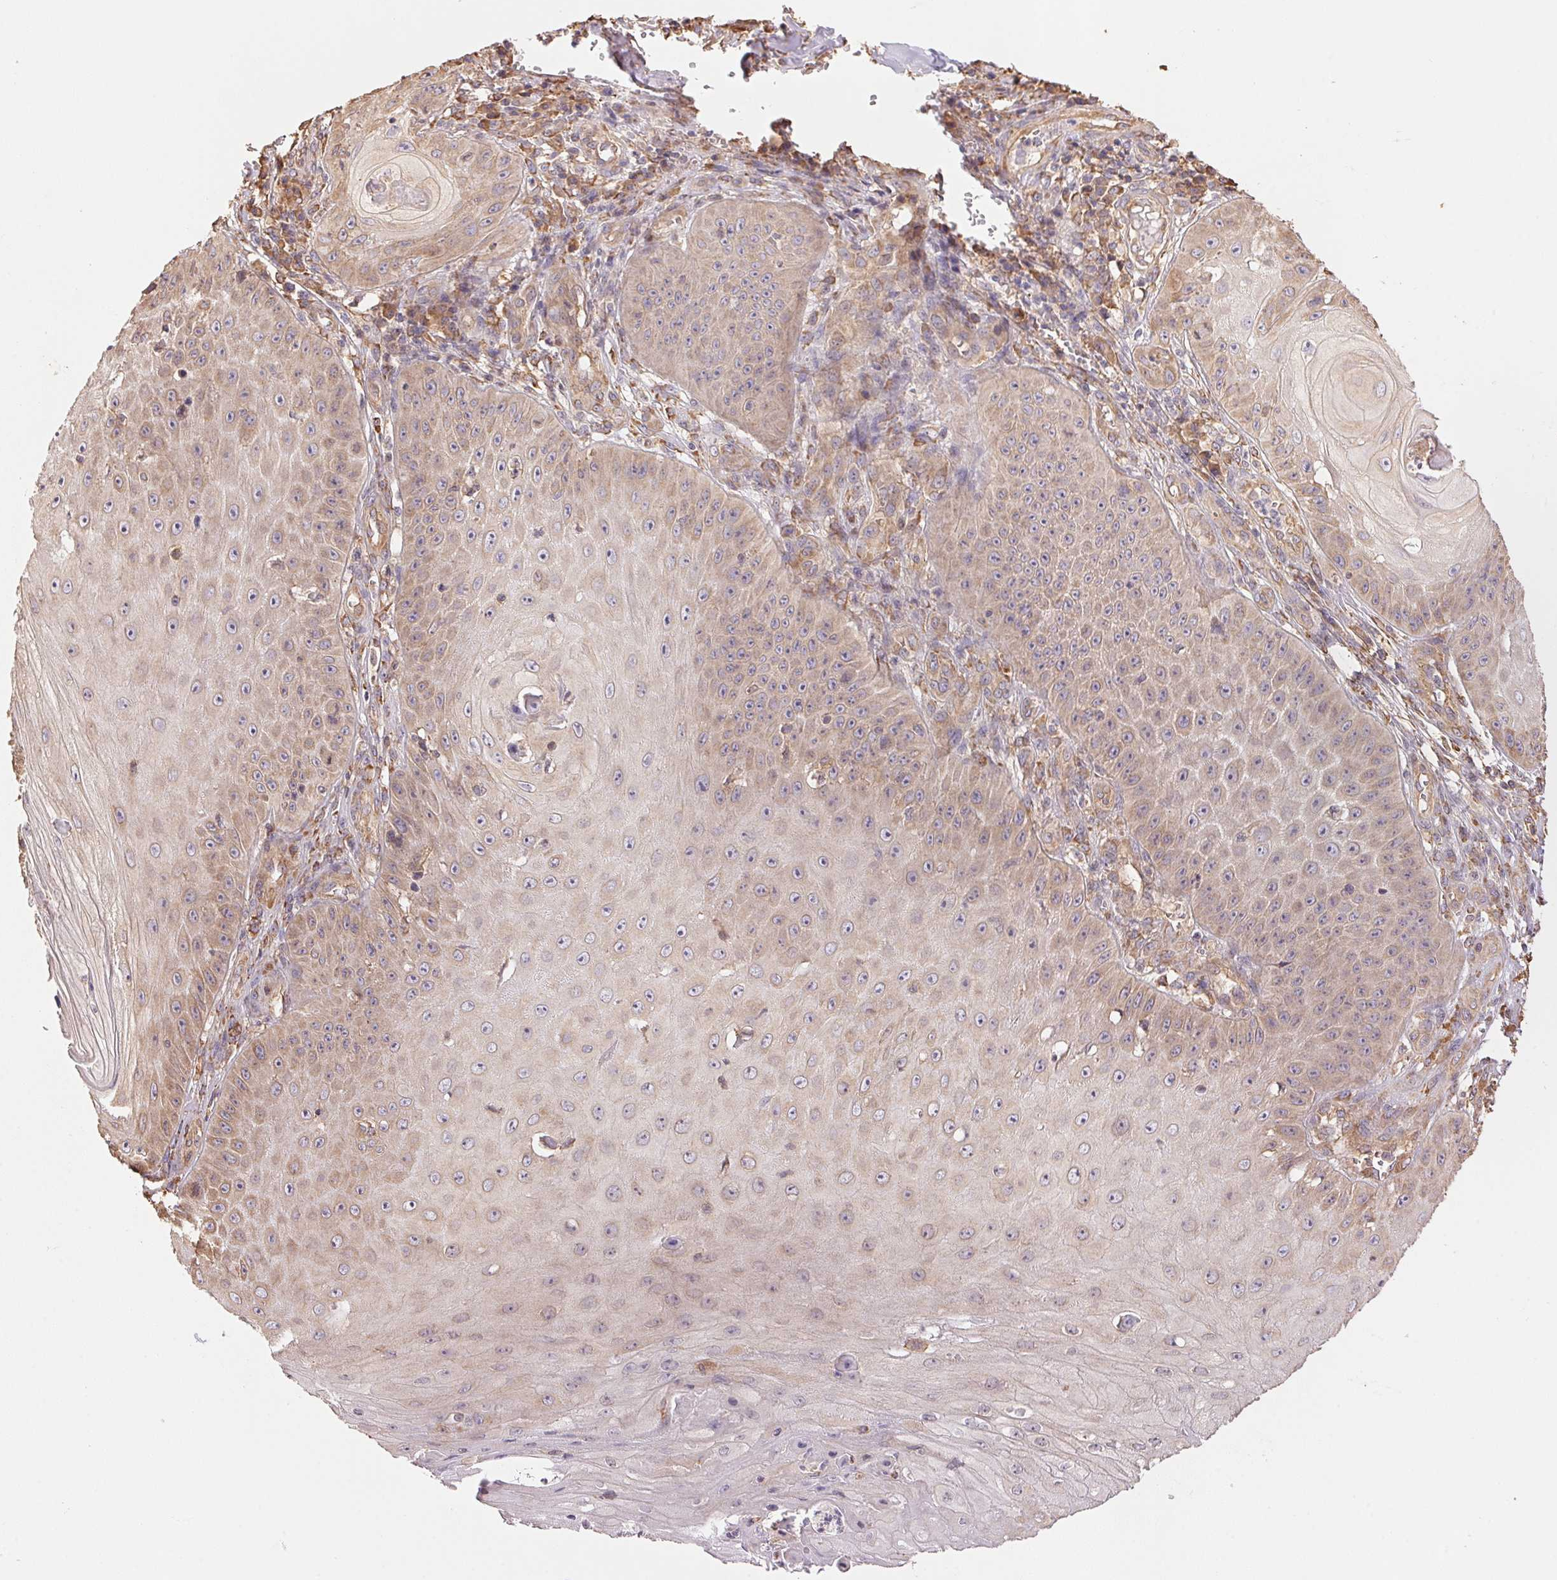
{"staining": {"intensity": "weak", "quantity": "25%-75%", "location": "cytoplasmic/membranous"}, "tissue": "skin cancer", "cell_type": "Tumor cells", "image_type": "cancer", "snomed": [{"axis": "morphology", "description": "Squamous cell carcinoma, NOS"}, {"axis": "topography", "description": "Skin"}], "caption": "This is a micrograph of IHC staining of skin cancer, which shows weak staining in the cytoplasmic/membranous of tumor cells.", "gene": "C6orf163", "patient": {"sex": "male", "age": 70}}